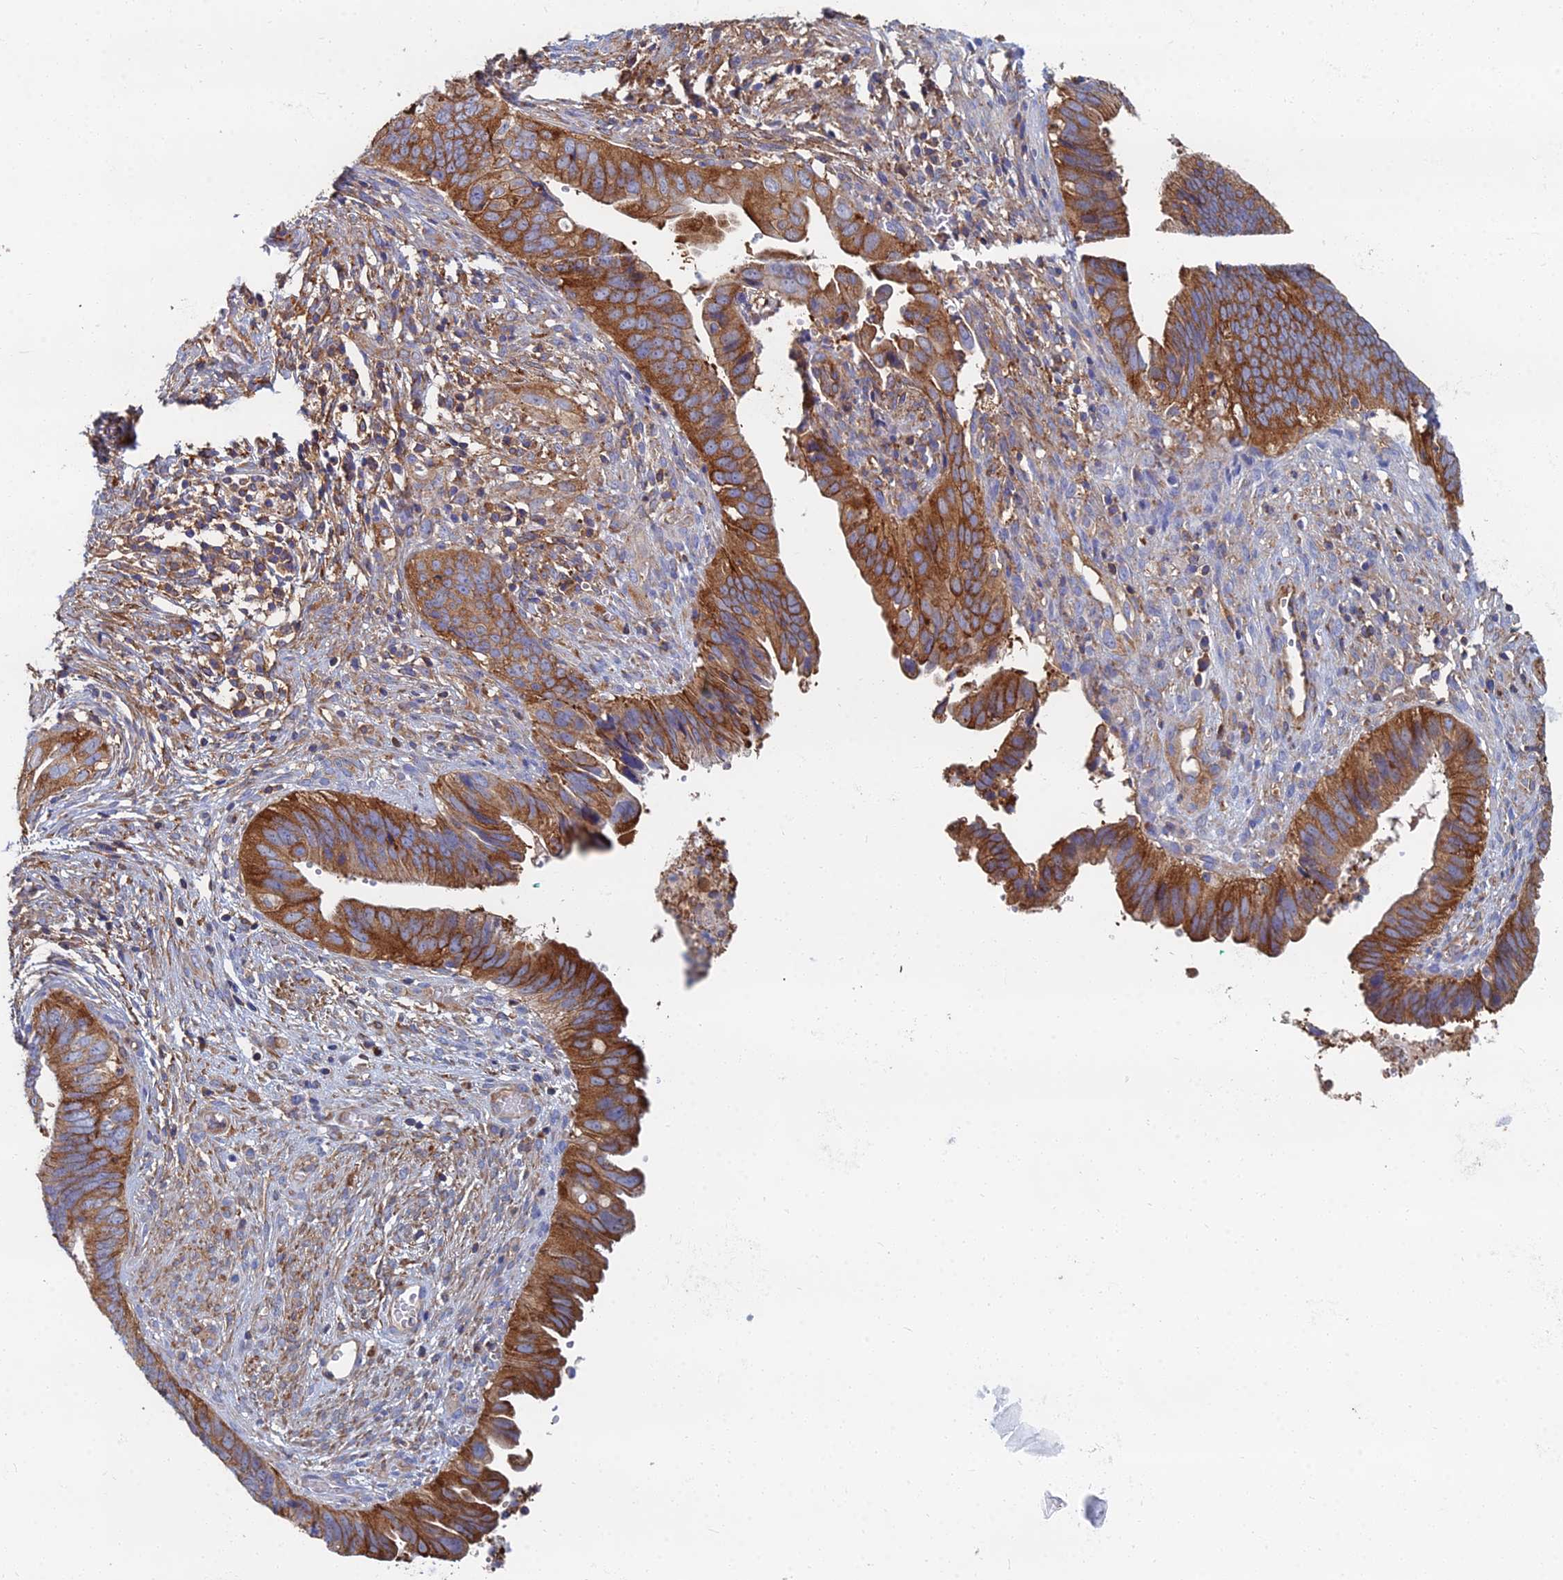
{"staining": {"intensity": "strong", "quantity": ">75%", "location": "cytoplasmic/membranous"}, "tissue": "cervical cancer", "cell_type": "Tumor cells", "image_type": "cancer", "snomed": [{"axis": "morphology", "description": "Adenocarcinoma, NOS"}, {"axis": "topography", "description": "Cervix"}], "caption": "Immunohistochemical staining of human adenocarcinoma (cervical) displays high levels of strong cytoplasmic/membranous protein staining in about >75% of tumor cells. (IHC, brightfield microscopy, high magnification).", "gene": "GPR42", "patient": {"sex": "female", "age": 42}}